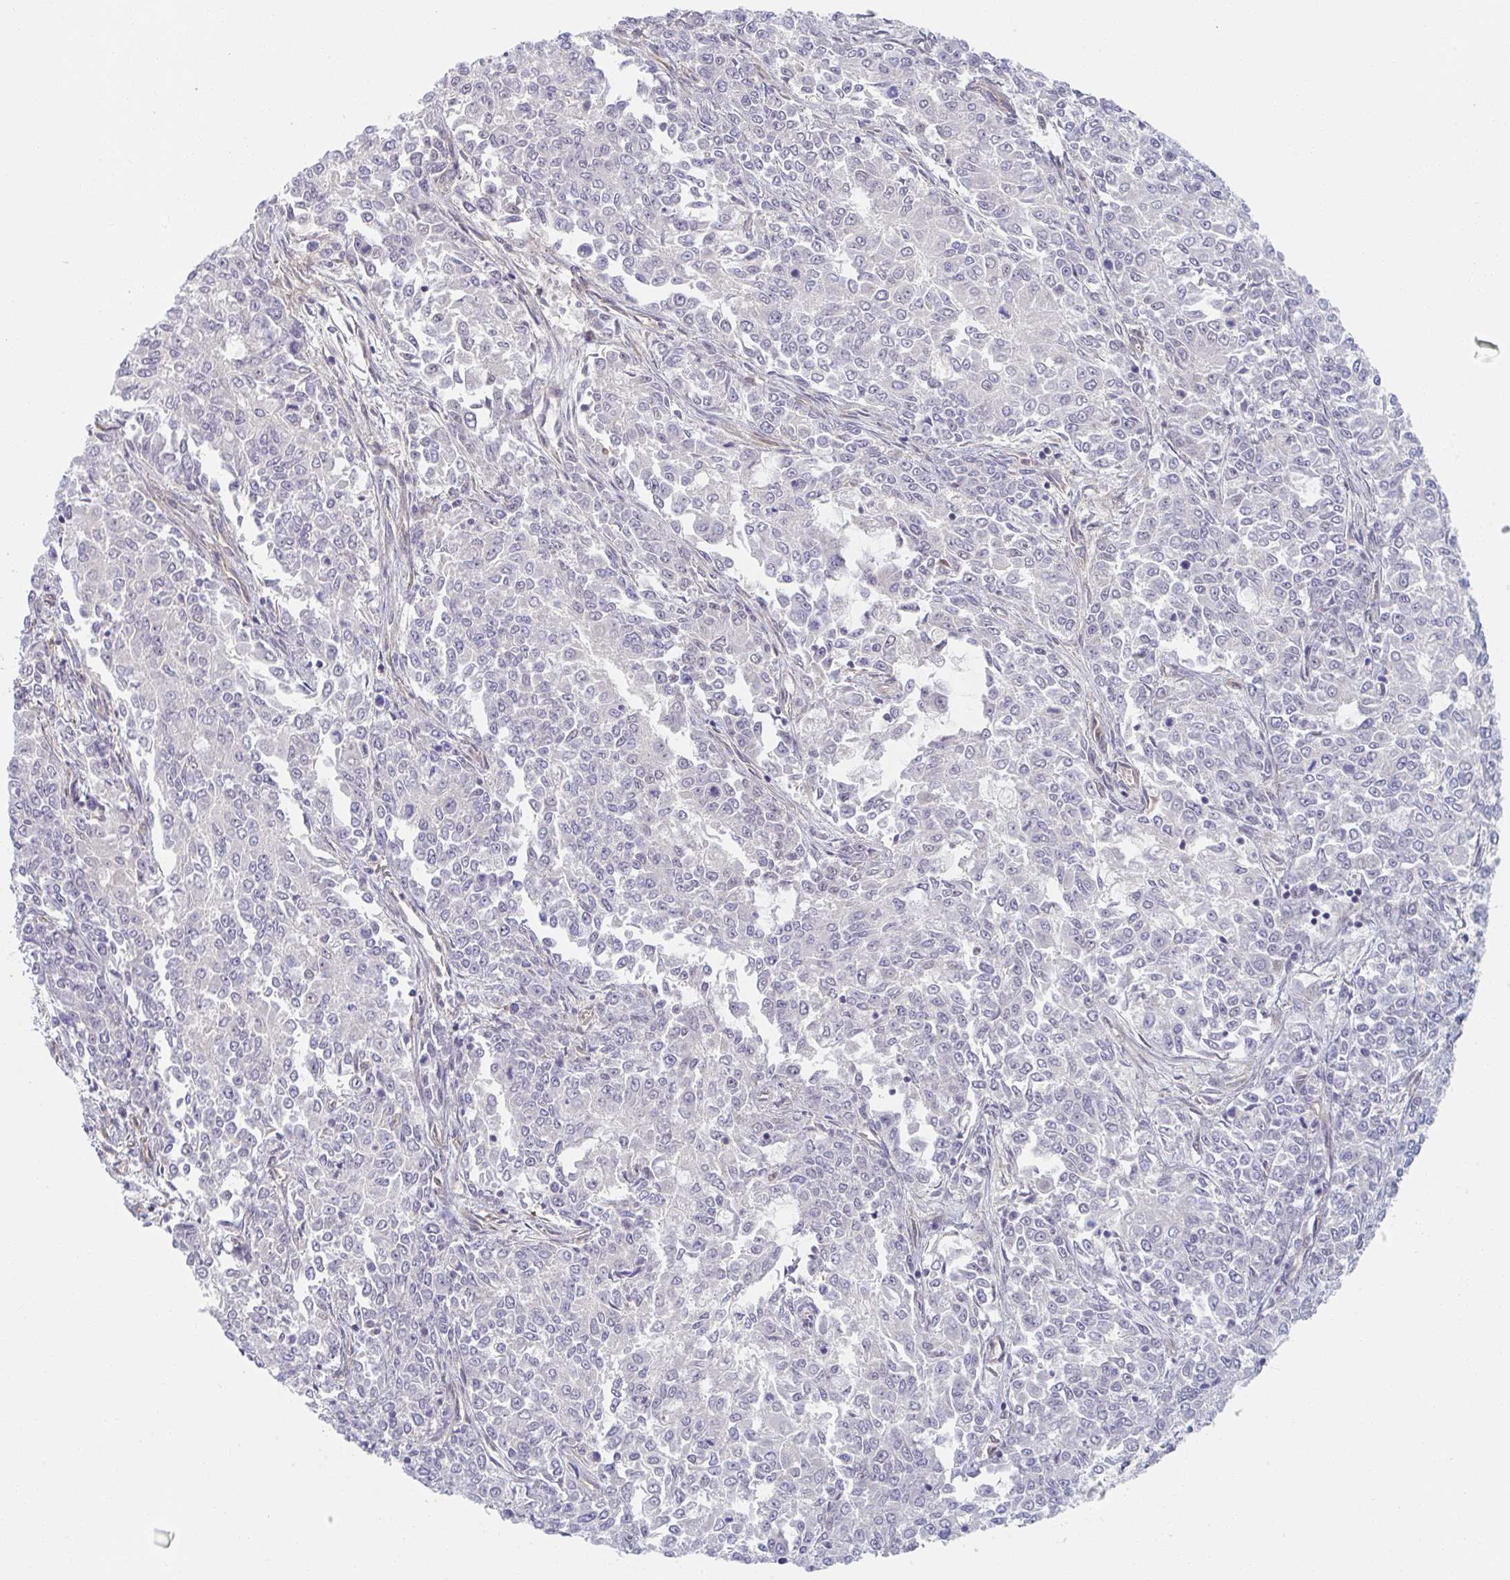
{"staining": {"intensity": "negative", "quantity": "none", "location": "none"}, "tissue": "endometrial cancer", "cell_type": "Tumor cells", "image_type": "cancer", "snomed": [{"axis": "morphology", "description": "Adenocarcinoma, NOS"}, {"axis": "topography", "description": "Endometrium"}], "caption": "Endometrial adenocarcinoma stained for a protein using immunohistochemistry demonstrates no positivity tumor cells.", "gene": "AMPD2", "patient": {"sex": "female", "age": 50}}